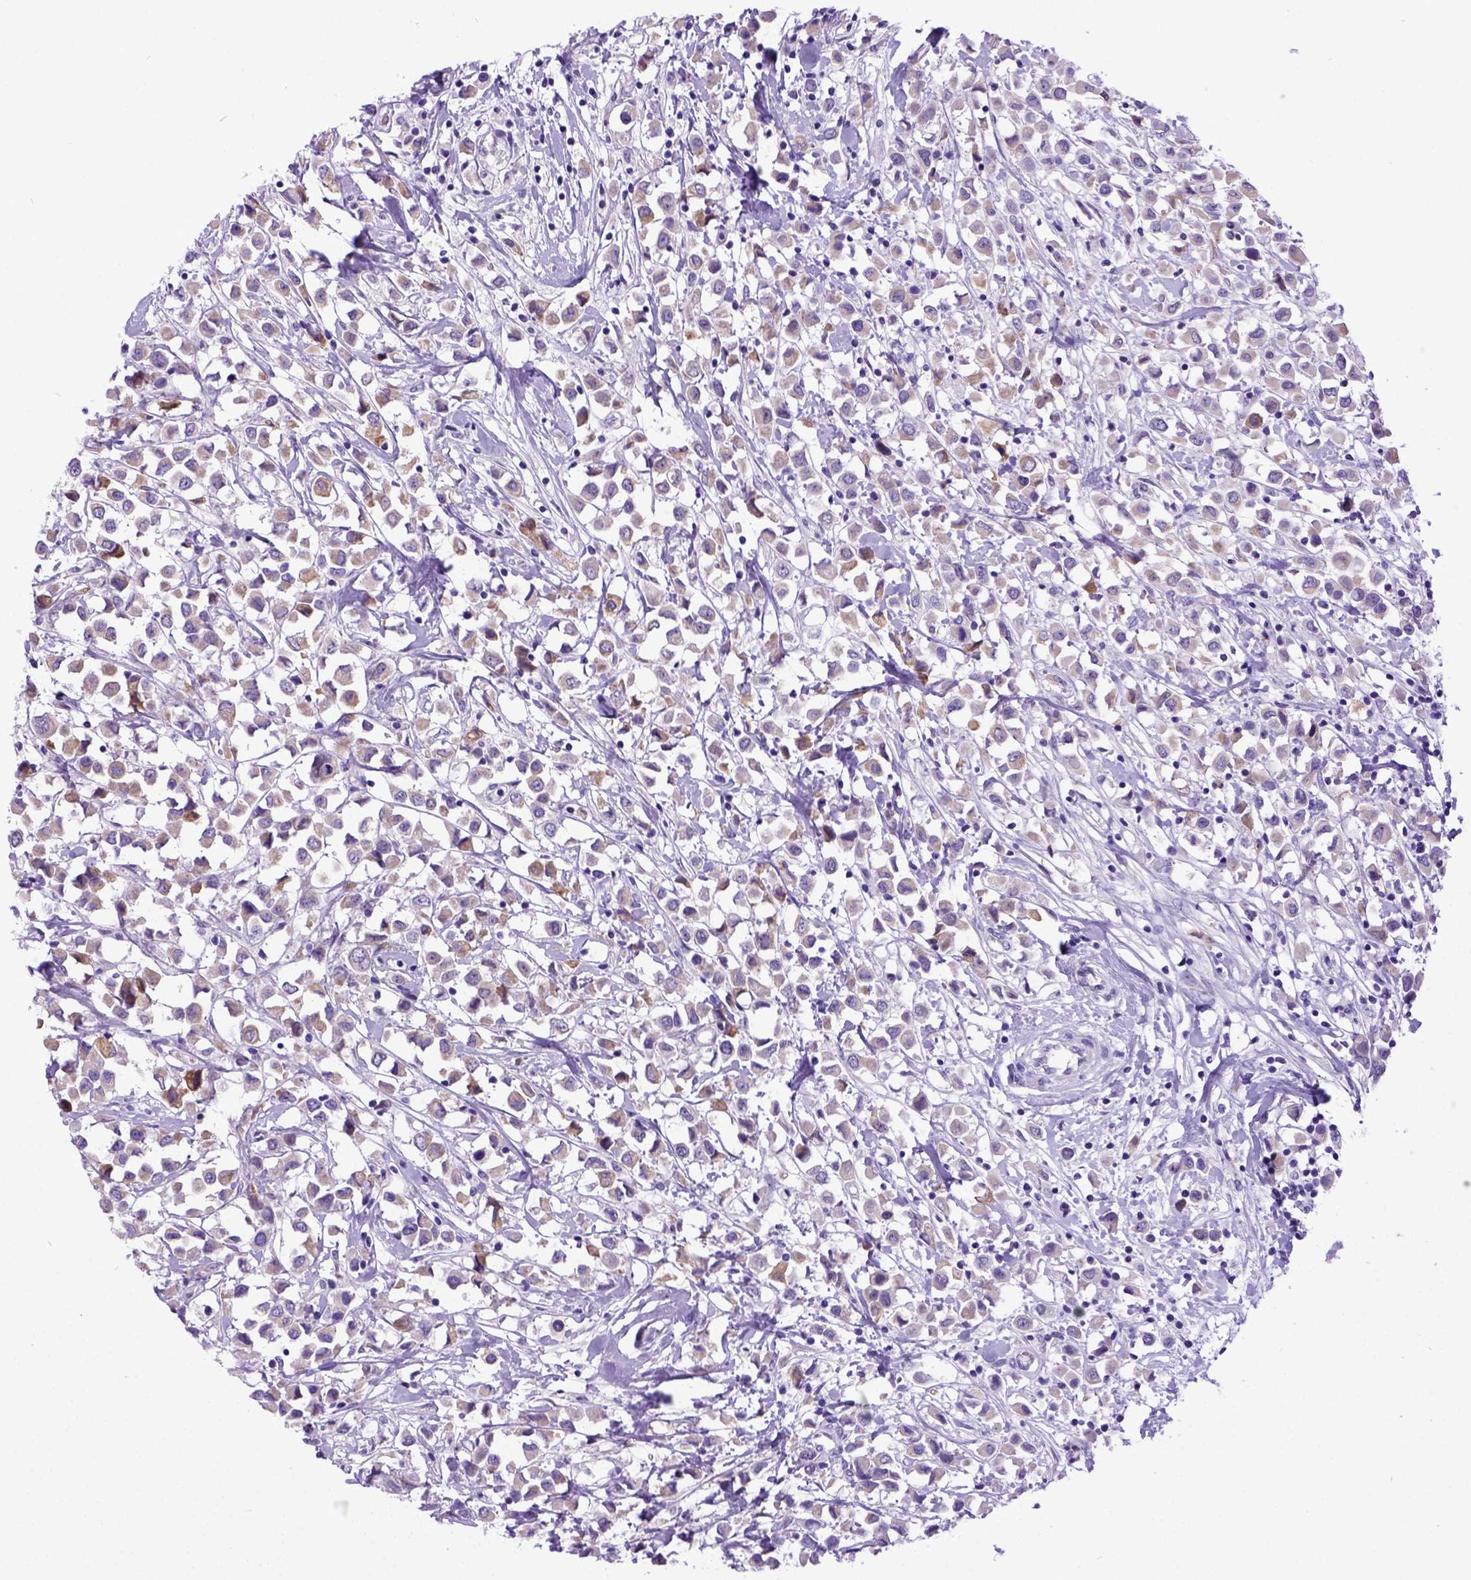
{"staining": {"intensity": "weak", "quantity": ">75%", "location": "cytoplasmic/membranous"}, "tissue": "breast cancer", "cell_type": "Tumor cells", "image_type": "cancer", "snomed": [{"axis": "morphology", "description": "Duct carcinoma"}, {"axis": "topography", "description": "Breast"}], "caption": "This histopathology image exhibits immunohistochemistry (IHC) staining of intraductal carcinoma (breast), with low weak cytoplasmic/membranous staining in approximately >75% of tumor cells.", "gene": "NEK5", "patient": {"sex": "female", "age": 61}}